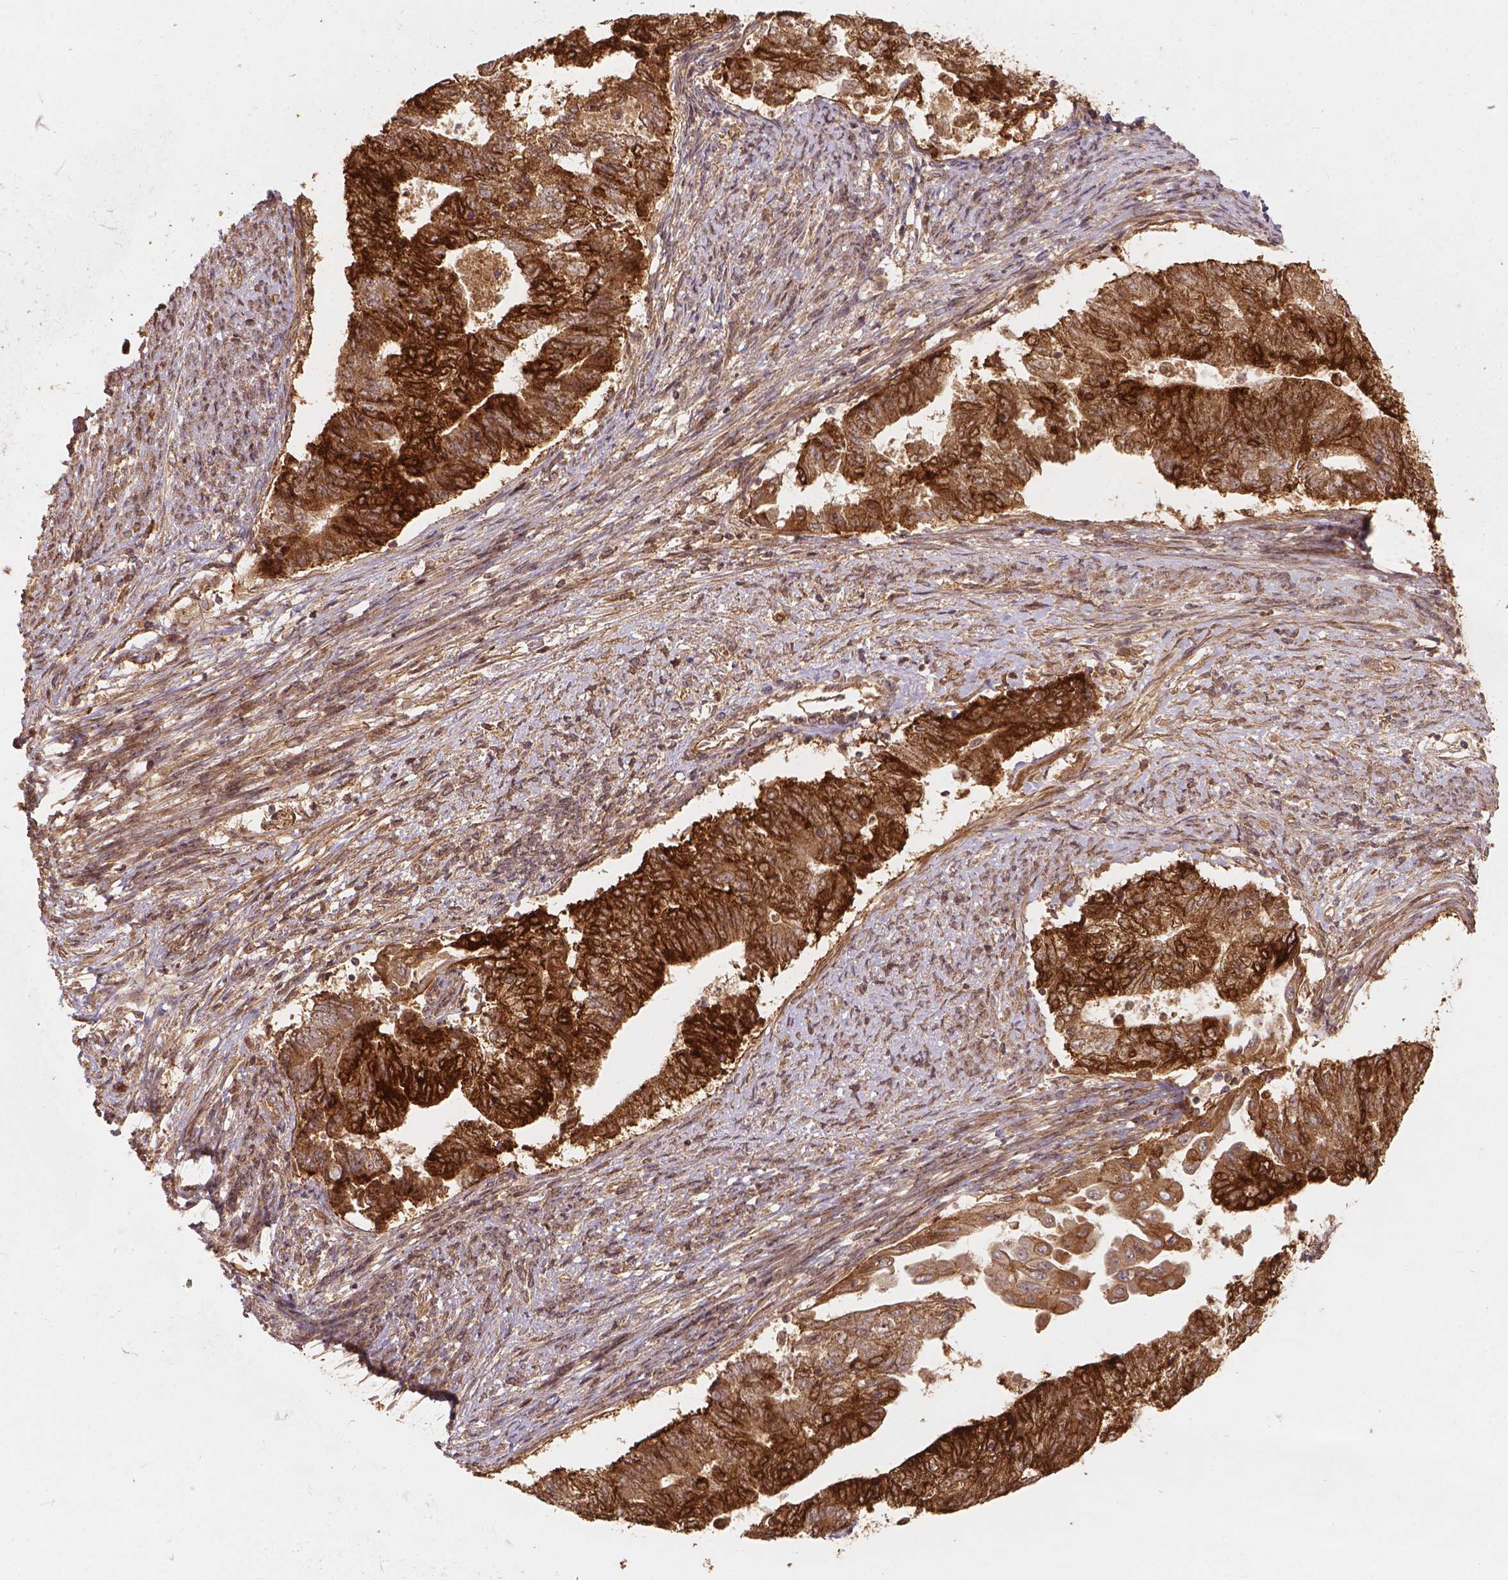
{"staining": {"intensity": "strong", "quantity": ">75%", "location": "cytoplasmic/membranous"}, "tissue": "endometrial cancer", "cell_type": "Tumor cells", "image_type": "cancer", "snomed": [{"axis": "morphology", "description": "Adenocarcinoma, NOS"}, {"axis": "topography", "description": "Endometrium"}], "caption": "An immunohistochemistry image of neoplastic tissue is shown. Protein staining in brown highlights strong cytoplasmic/membranous positivity in endometrial adenocarcinoma within tumor cells. (IHC, brightfield microscopy, high magnification).", "gene": "XPR1", "patient": {"sex": "female", "age": 65}}